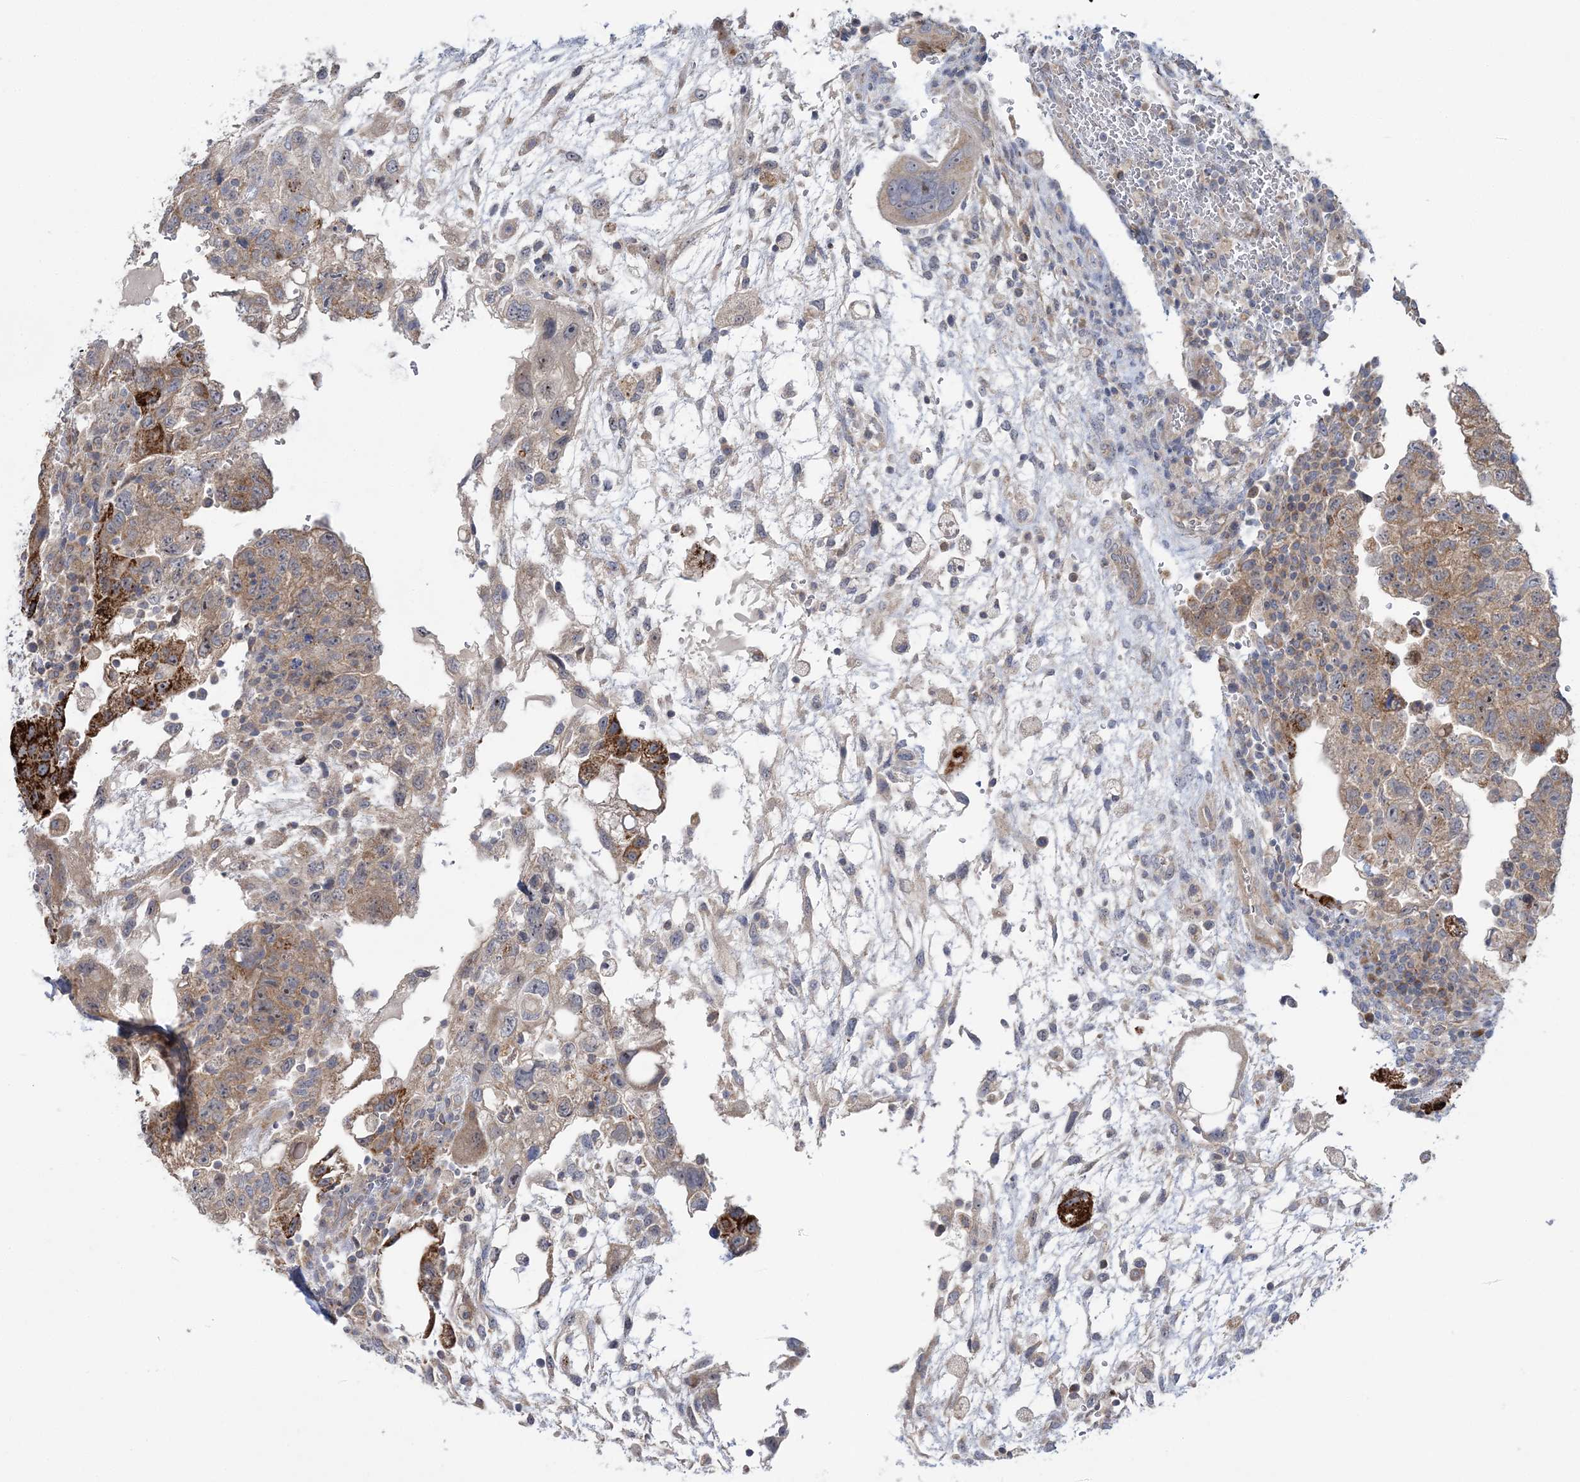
{"staining": {"intensity": "strong", "quantity": "<25%", "location": "cytoplasmic/membranous"}, "tissue": "testis cancer", "cell_type": "Tumor cells", "image_type": "cancer", "snomed": [{"axis": "morphology", "description": "Carcinoma, Embryonal, NOS"}, {"axis": "topography", "description": "Testis"}], "caption": "Brown immunohistochemical staining in human testis cancer displays strong cytoplasmic/membranous positivity in approximately <25% of tumor cells. The protein is stained brown, and the nuclei are stained in blue (DAB (3,3'-diaminobenzidine) IHC with brightfield microscopy, high magnification).", "gene": "MMADHC", "patient": {"sex": "male", "age": 36}}